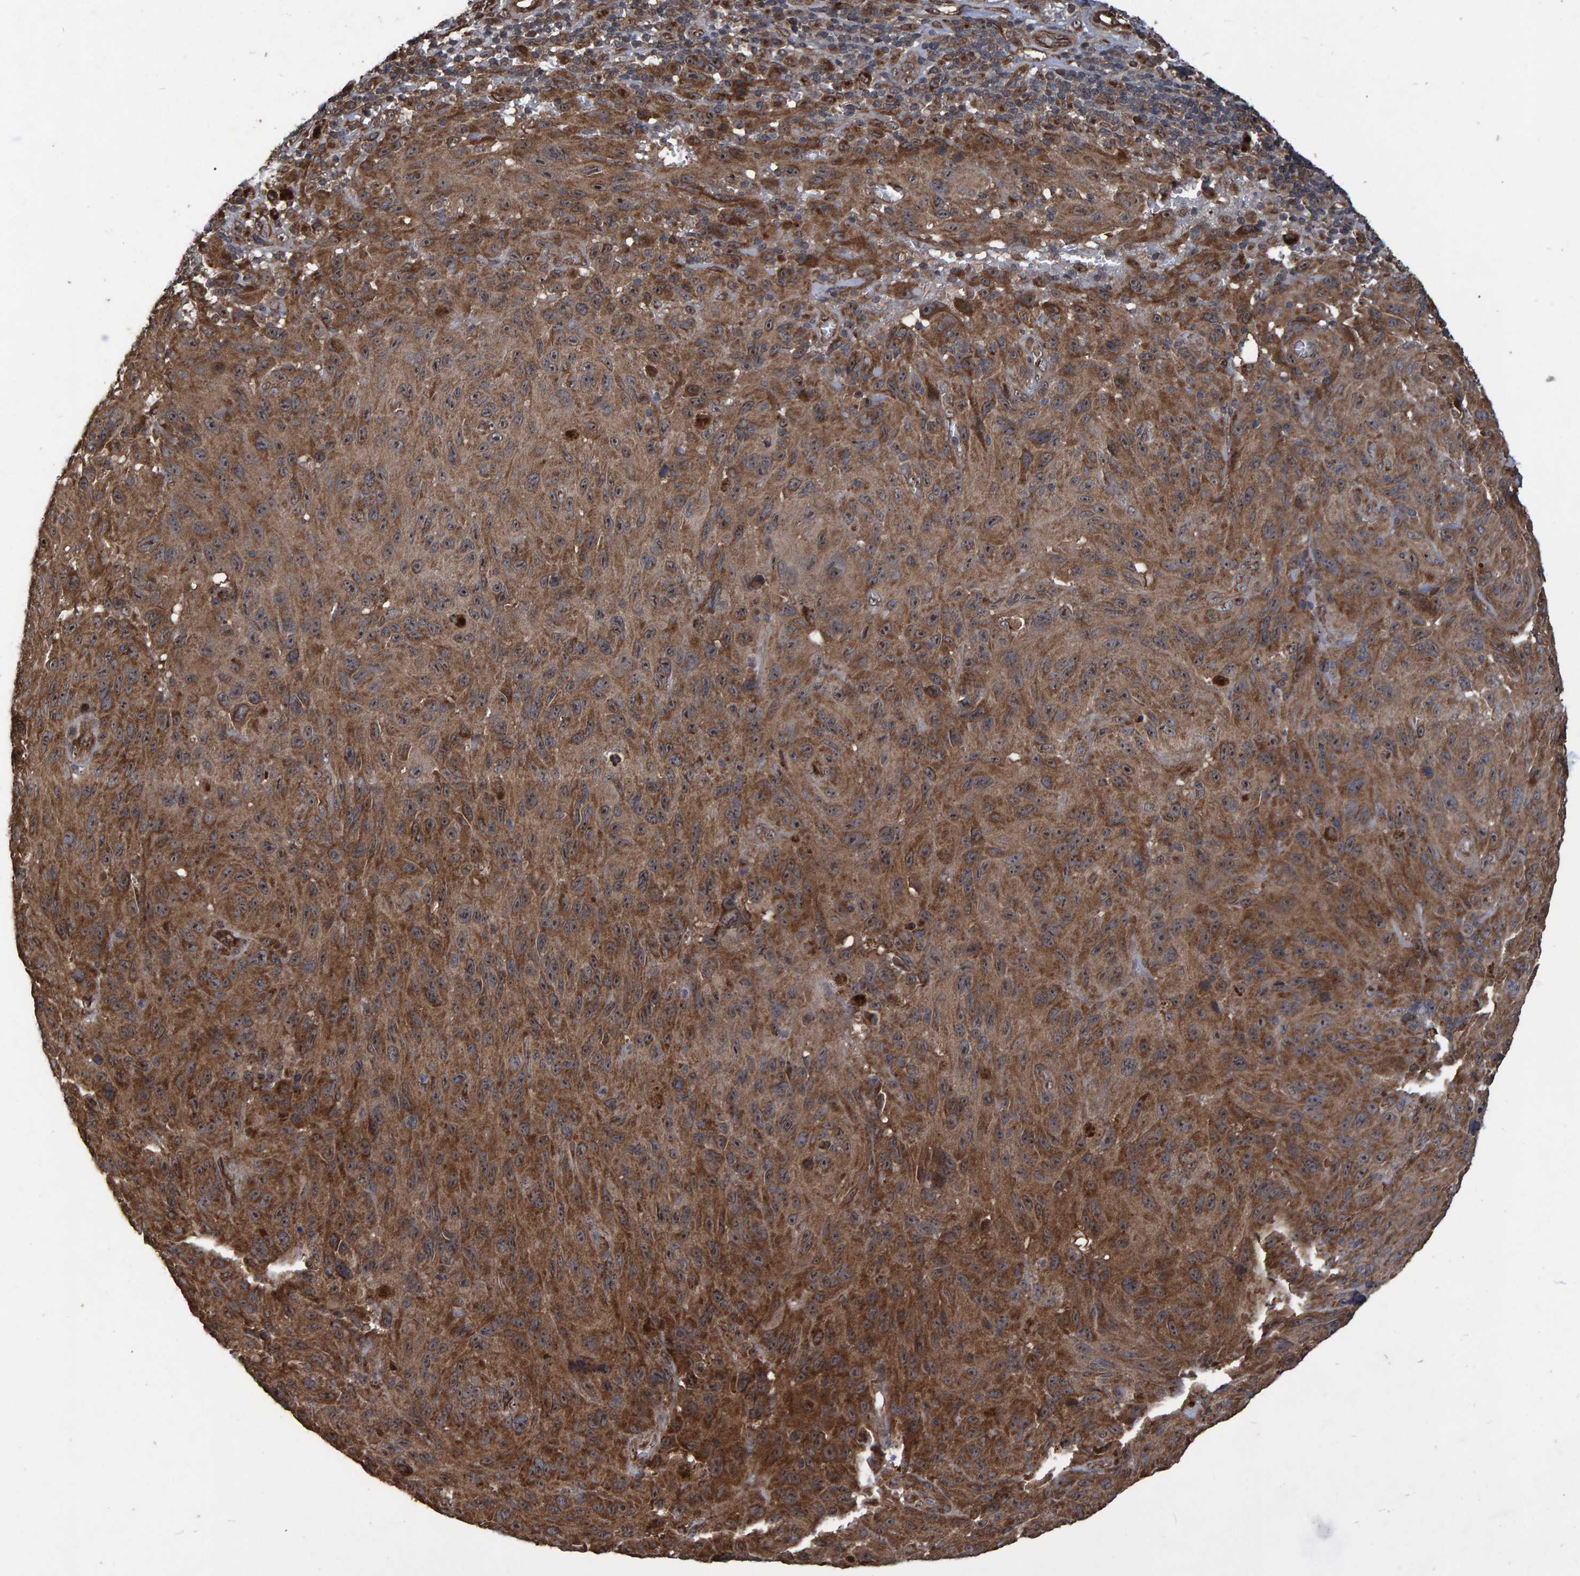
{"staining": {"intensity": "strong", "quantity": ">75%", "location": "cytoplasmic/membranous,nuclear"}, "tissue": "melanoma", "cell_type": "Tumor cells", "image_type": "cancer", "snomed": [{"axis": "morphology", "description": "Malignant melanoma, NOS"}, {"axis": "topography", "description": "Skin"}], "caption": "Immunohistochemical staining of human malignant melanoma demonstrates strong cytoplasmic/membranous and nuclear protein staining in approximately >75% of tumor cells.", "gene": "TRIM68", "patient": {"sex": "male", "age": 66}}